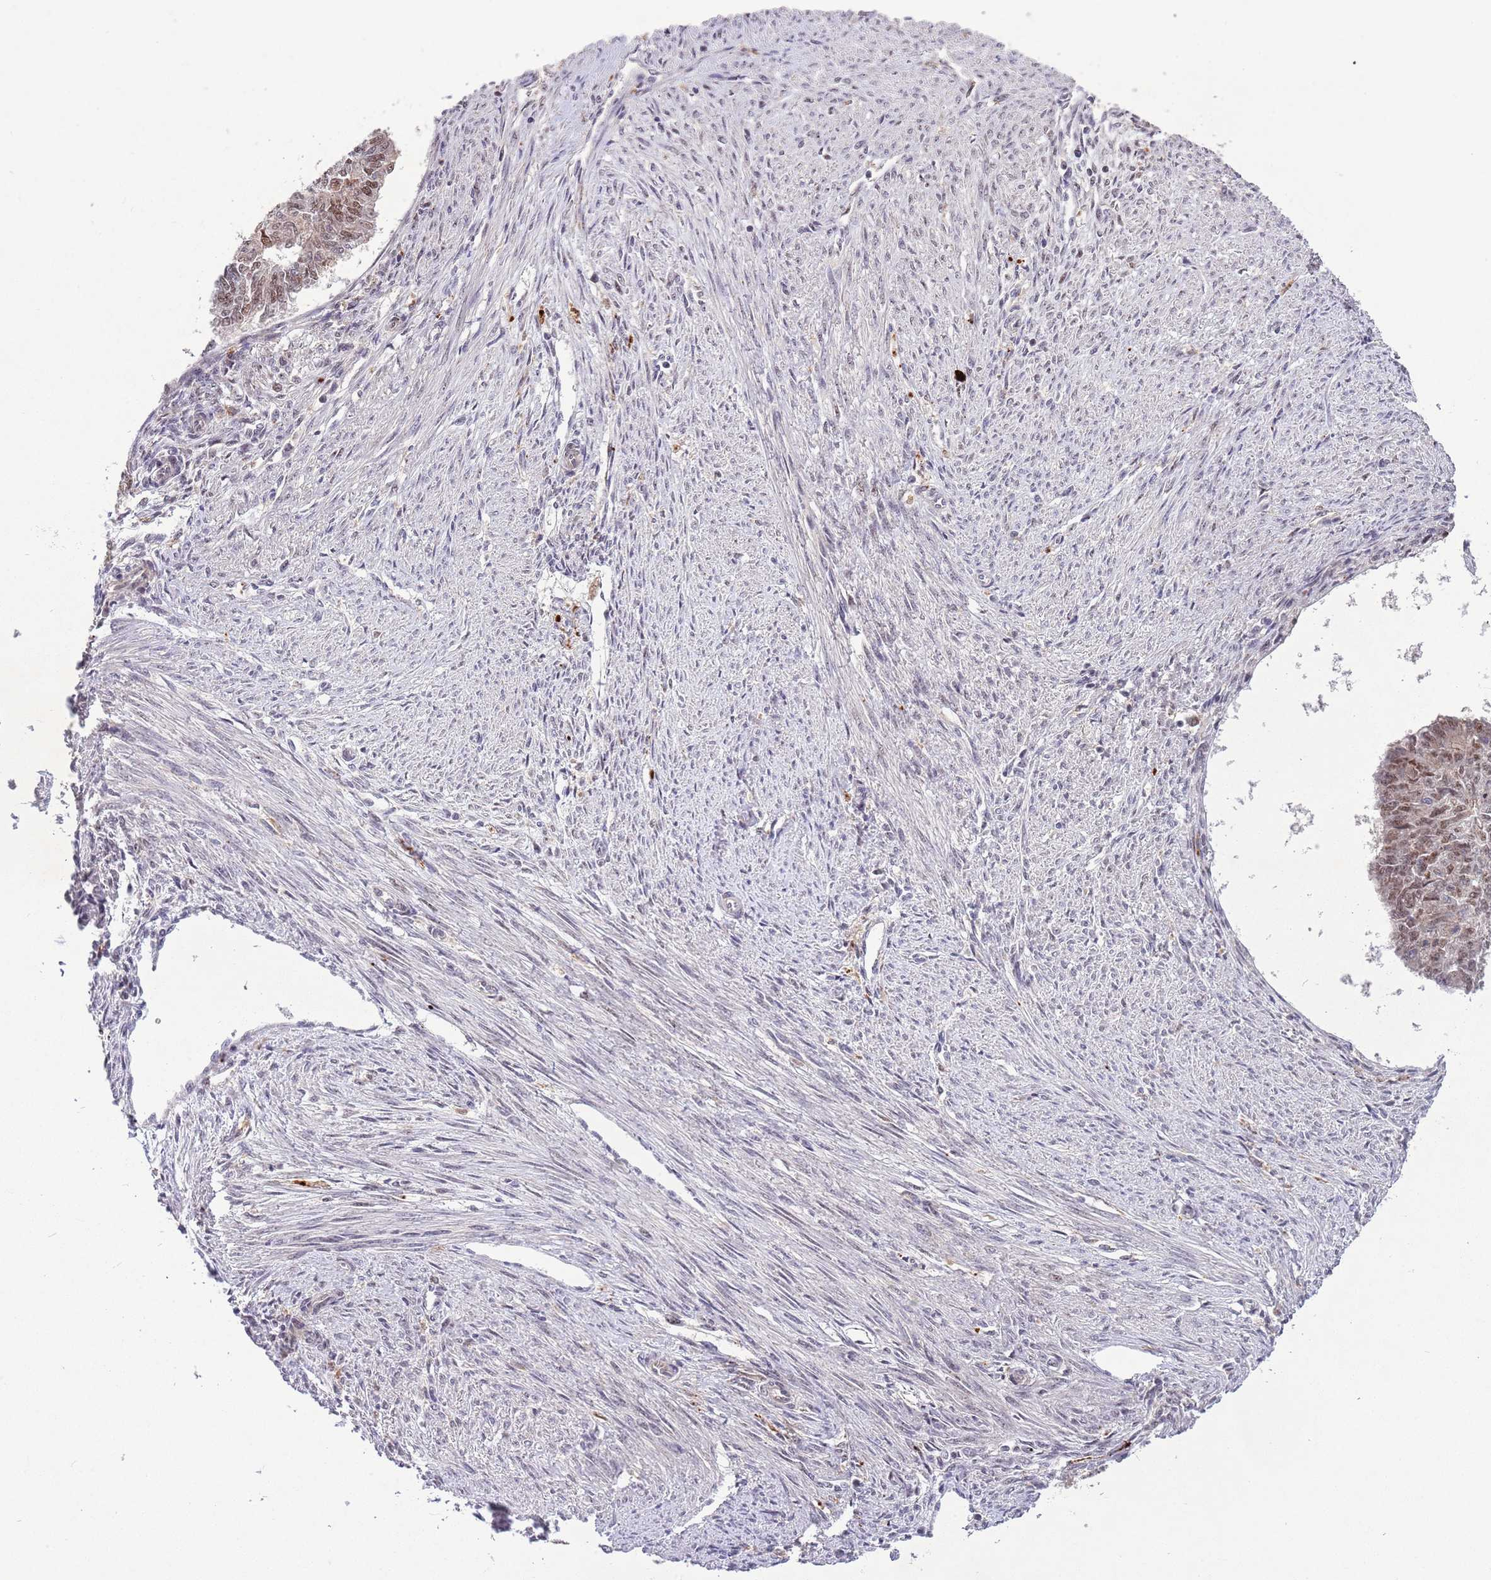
{"staining": {"intensity": "moderate", "quantity": ">75%", "location": "cytoplasmic/membranous,nuclear"}, "tissue": "endometrial cancer", "cell_type": "Tumor cells", "image_type": "cancer", "snomed": [{"axis": "morphology", "description": "Adenocarcinoma, NOS"}, {"axis": "topography", "description": "Endometrium"}], "caption": "Brown immunohistochemical staining in endometrial cancer exhibits moderate cytoplasmic/membranous and nuclear staining in about >75% of tumor cells.", "gene": "TRIM27", "patient": {"sex": "female", "age": 32}}